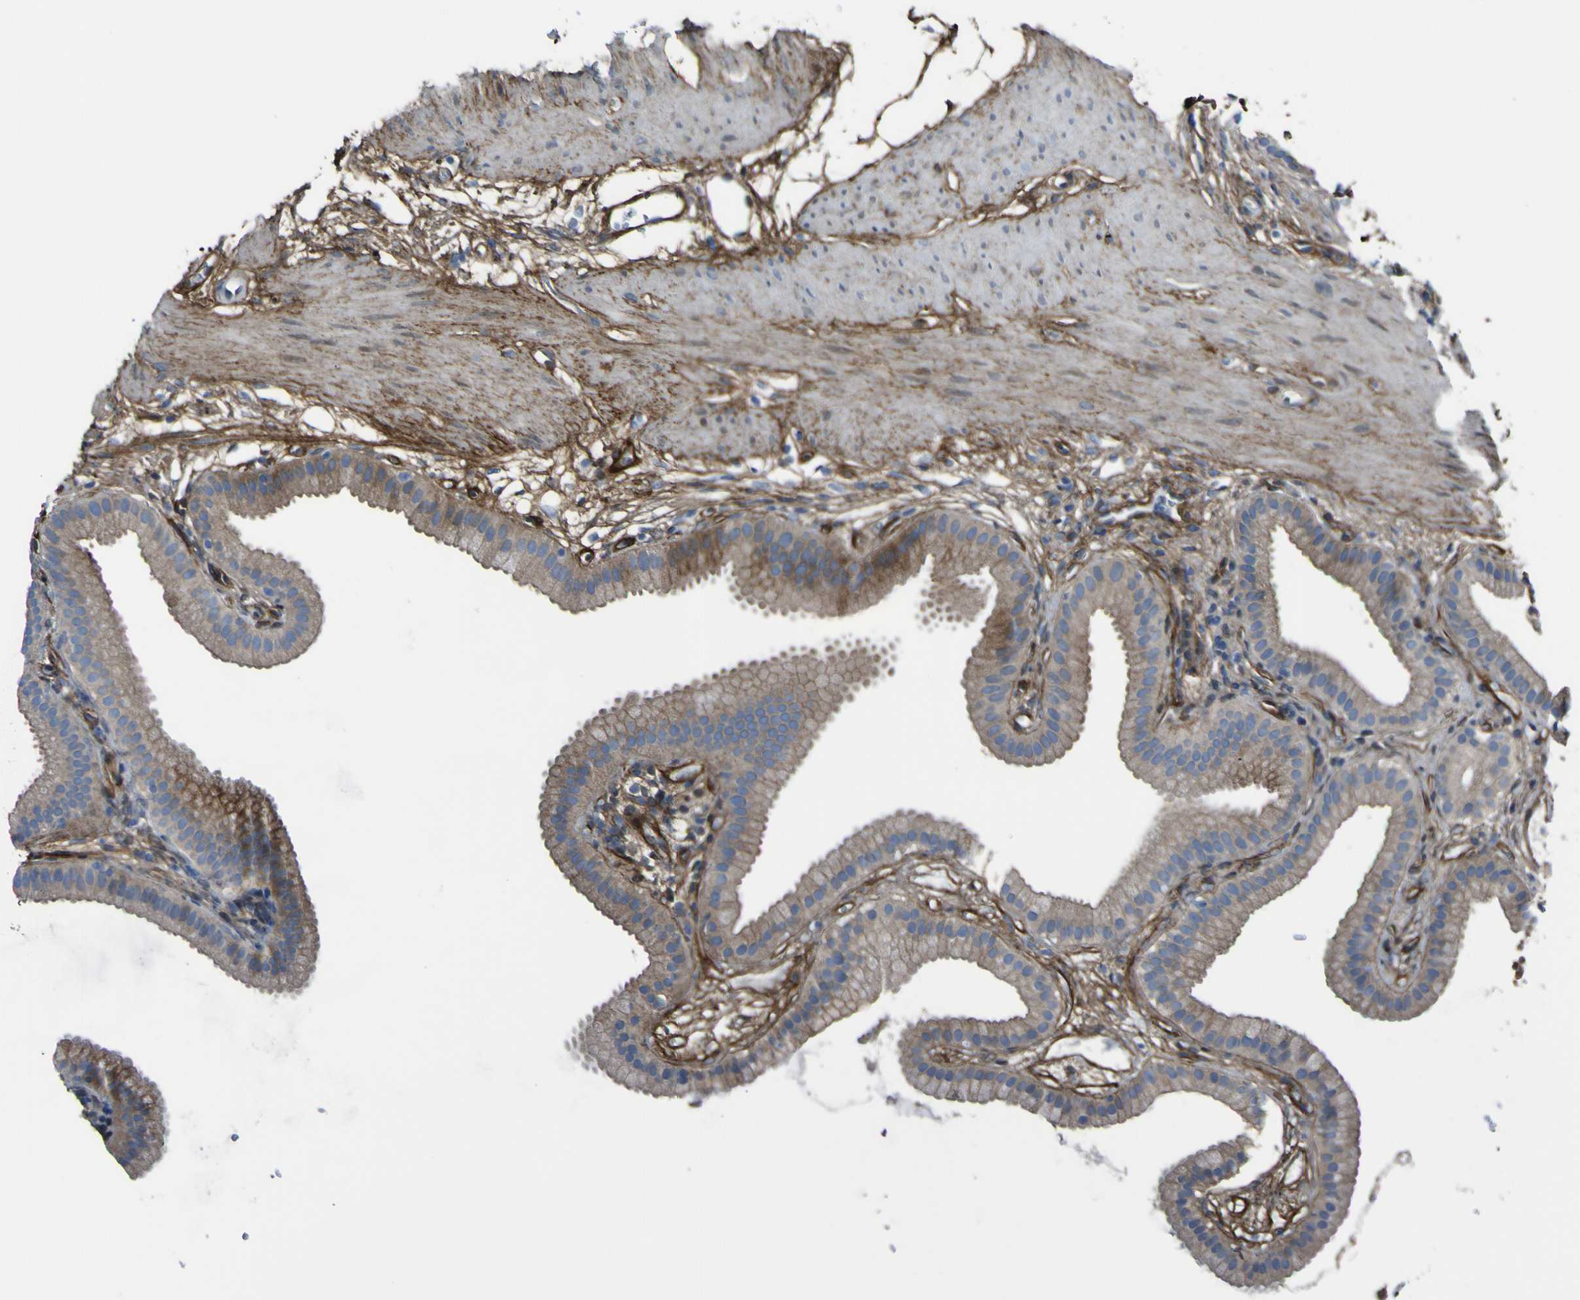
{"staining": {"intensity": "moderate", "quantity": ">75%", "location": "cytoplasmic/membranous"}, "tissue": "gallbladder", "cell_type": "Glandular cells", "image_type": "normal", "snomed": [{"axis": "morphology", "description": "Normal tissue, NOS"}, {"axis": "topography", "description": "Gallbladder"}], "caption": "Protein staining reveals moderate cytoplasmic/membranous positivity in approximately >75% of glandular cells in benign gallbladder. The protein is shown in brown color, while the nuclei are stained blue.", "gene": "LRRN1", "patient": {"sex": "female", "age": 64}}